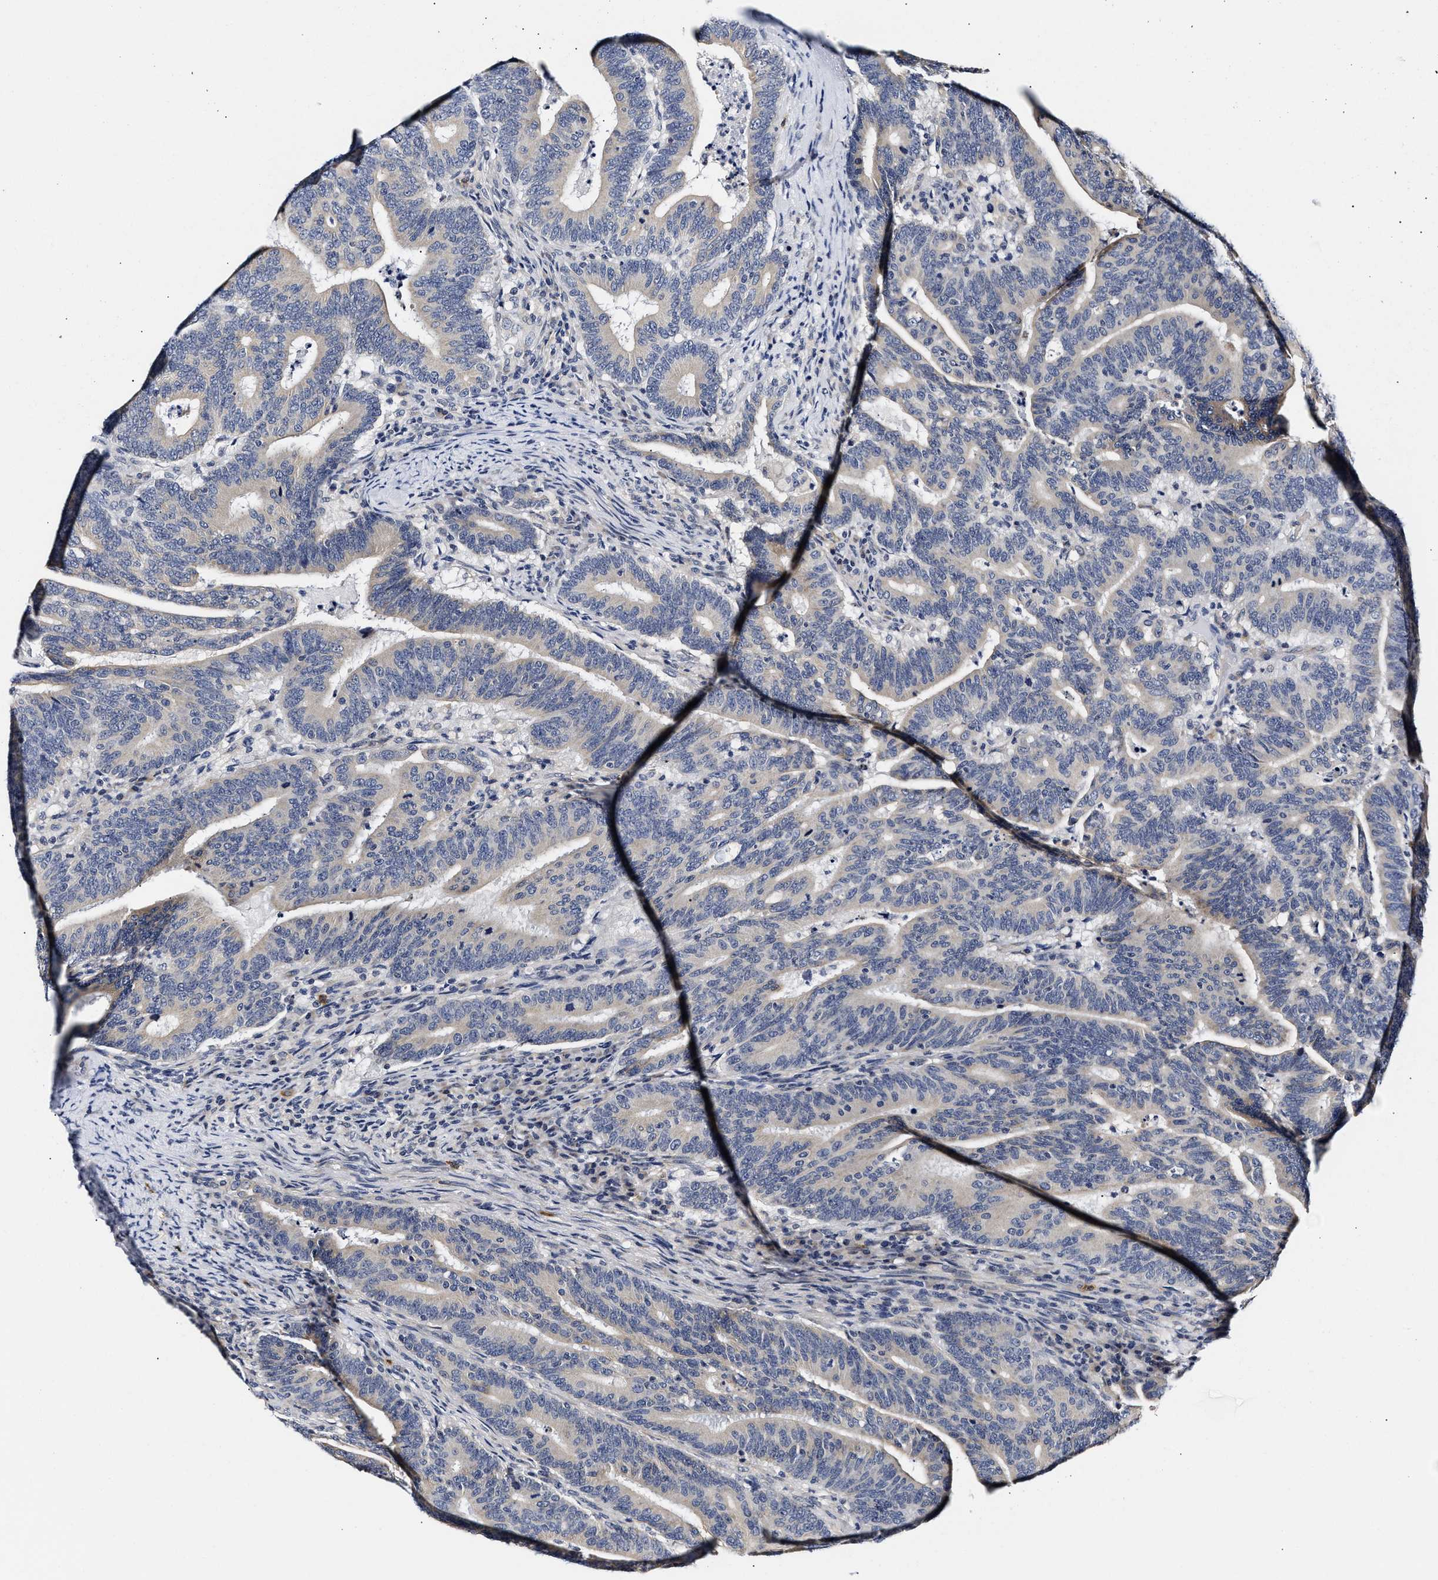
{"staining": {"intensity": "moderate", "quantity": "25%-75%", "location": "cytoplasmic/membranous"}, "tissue": "colorectal cancer", "cell_type": "Tumor cells", "image_type": "cancer", "snomed": [{"axis": "morphology", "description": "Adenocarcinoma, NOS"}, {"axis": "topography", "description": "Colon"}], "caption": "Protein positivity by immunohistochemistry (IHC) reveals moderate cytoplasmic/membranous staining in about 25%-75% of tumor cells in adenocarcinoma (colorectal). The staining was performed using DAB, with brown indicating positive protein expression. Nuclei are stained blue with hematoxylin.", "gene": "RINT1", "patient": {"sex": "female", "age": 66}}